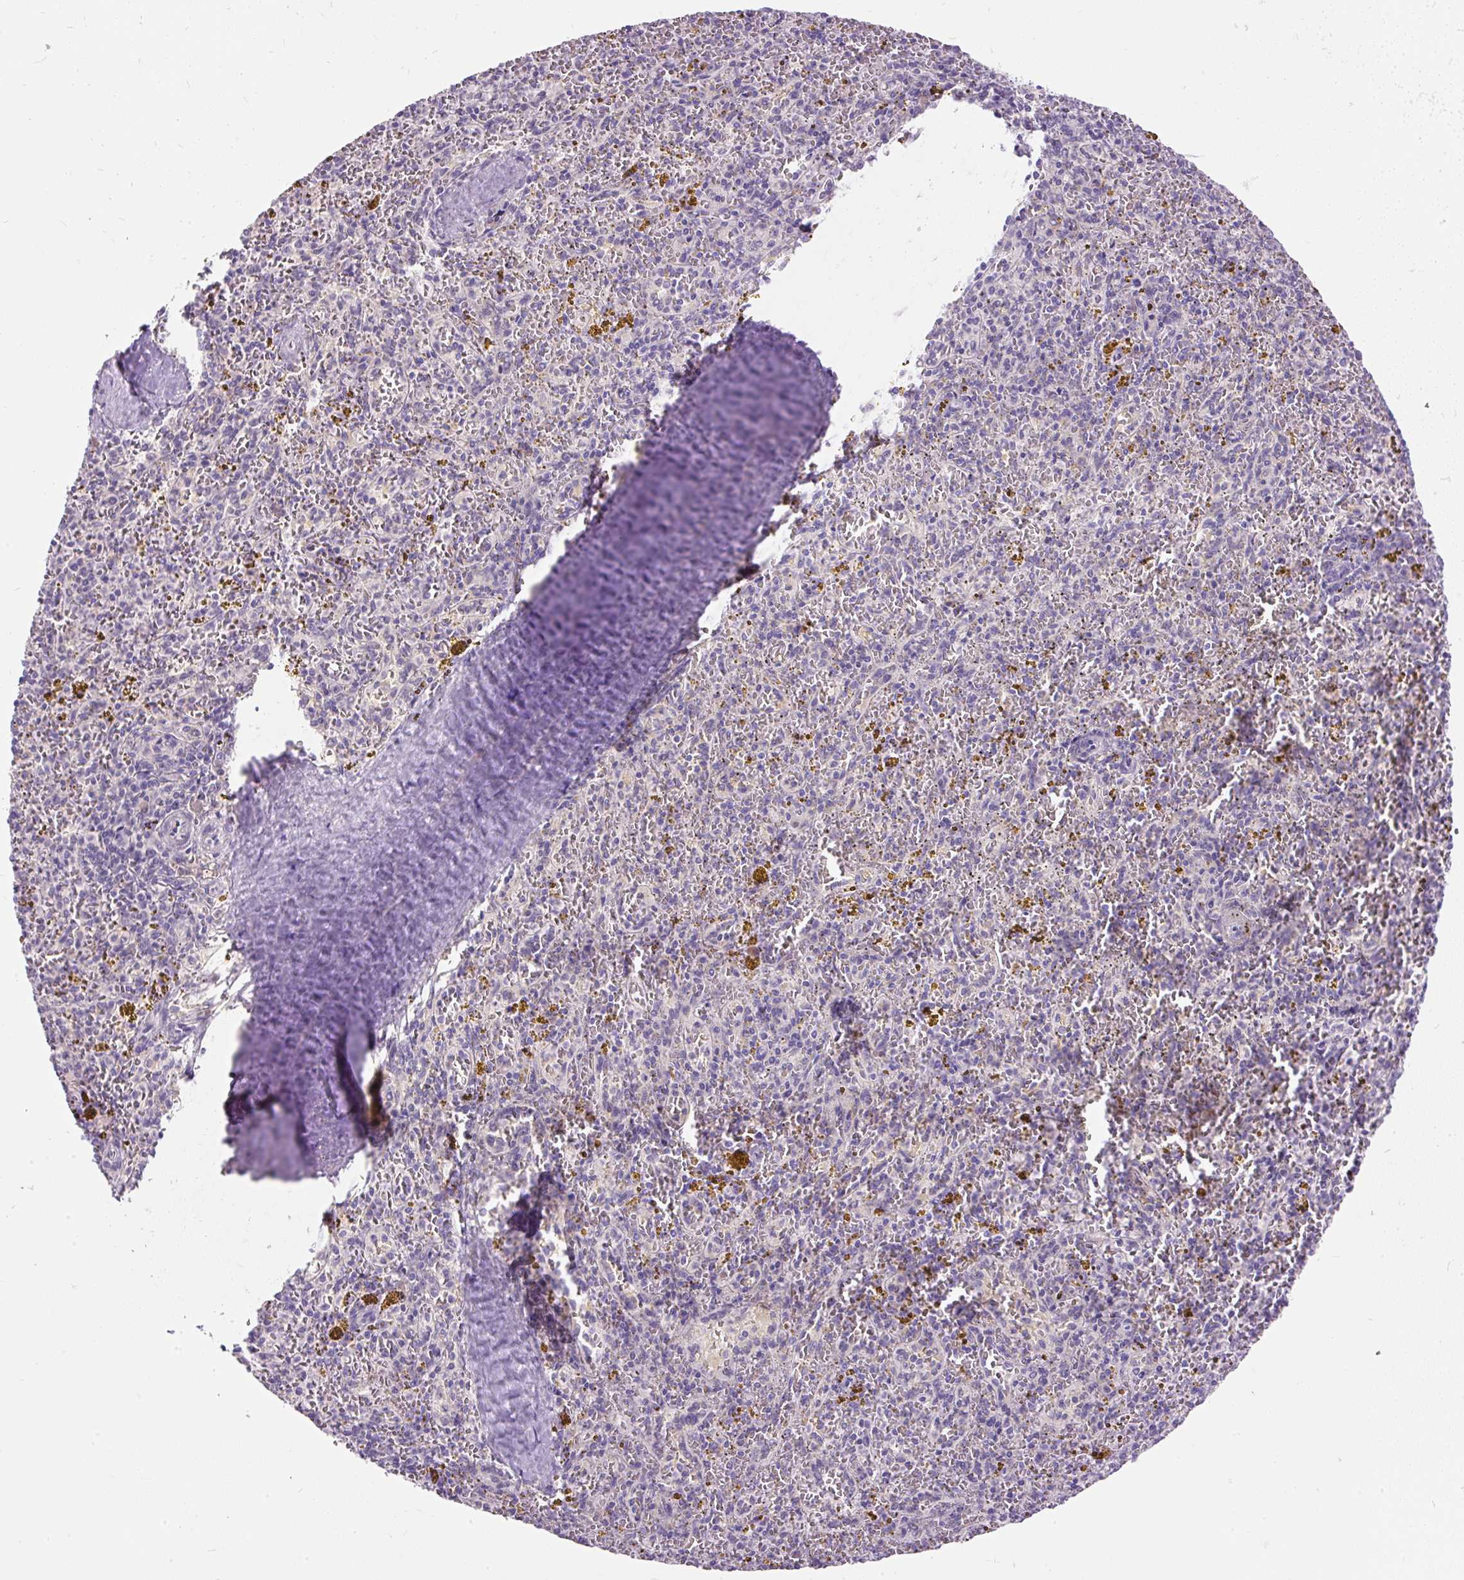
{"staining": {"intensity": "weak", "quantity": "<25%", "location": "cytoplasmic/membranous"}, "tissue": "spleen", "cell_type": "Cells in red pulp", "image_type": "normal", "snomed": [{"axis": "morphology", "description": "Normal tissue, NOS"}, {"axis": "topography", "description": "Spleen"}], "caption": "Immunohistochemistry histopathology image of unremarkable spleen: human spleen stained with DAB (3,3'-diaminobenzidine) displays no significant protein staining in cells in red pulp. Brightfield microscopy of IHC stained with DAB (brown) and hematoxylin (blue), captured at high magnification.", "gene": "KRTAP20", "patient": {"sex": "male", "age": 57}}